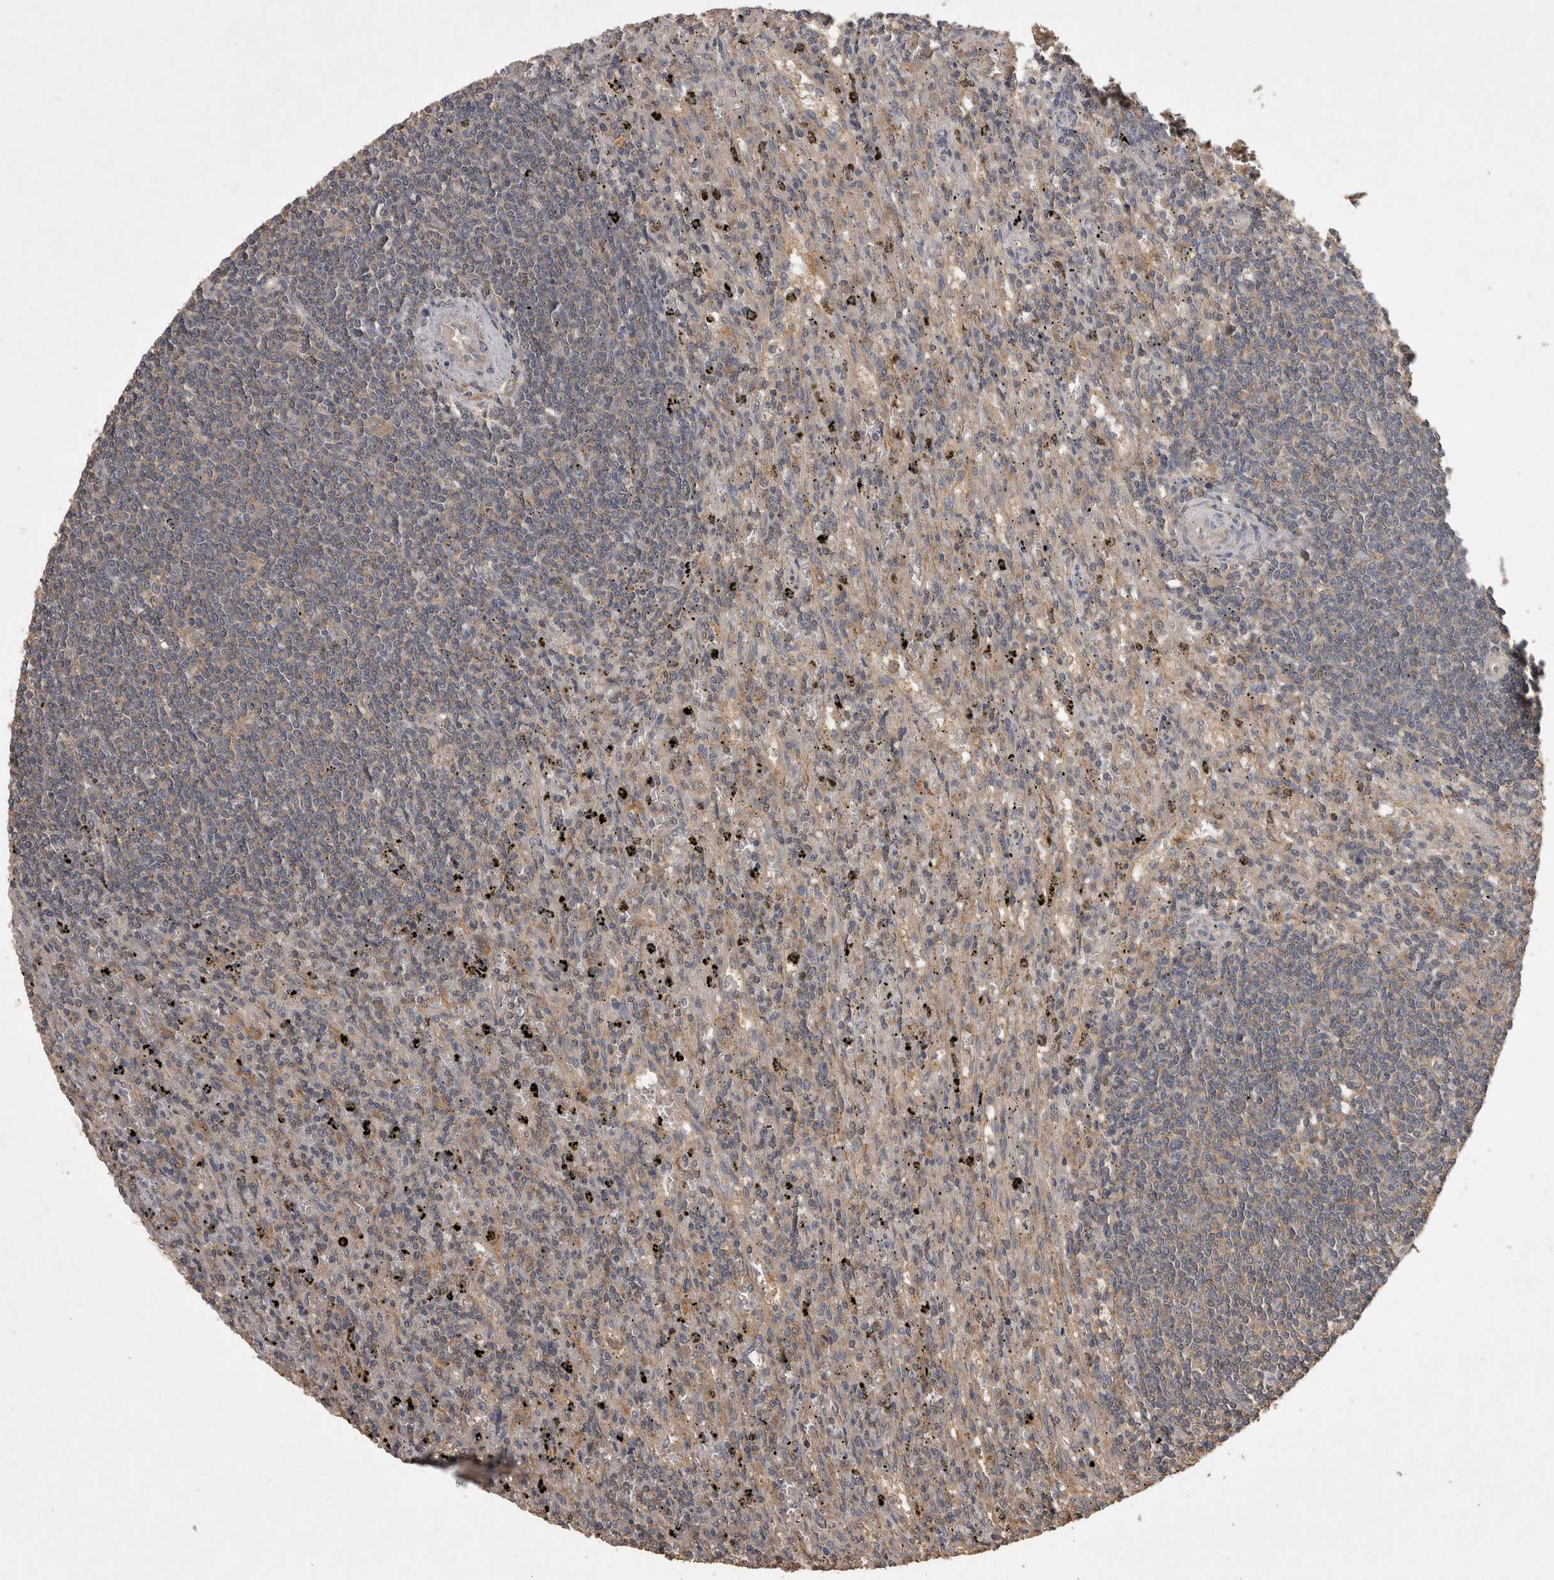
{"staining": {"intensity": "weak", "quantity": "<25%", "location": "cytoplasmic/membranous"}, "tissue": "lymphoma", "cell_type": "Tumor cells", "image_type": "cancer", "snomed": [{"axis": "morphology", "description": "Malignant lymphoma, non-Hodgkin's type, Low grade"}, {"axis": "topography", "description": "Spleen"}], "caption": "Tumor cells show no significant staining in low-grade malignant lymphoma, non-Hodgkin's type. The staining is performed using DAB (3,3'-diaminobenzidine) brown chromogen with nuclei counter-stained in using hematoxylin.", "gene": "TRMT61B", "patient": {"sex": "male", "age": 76}}